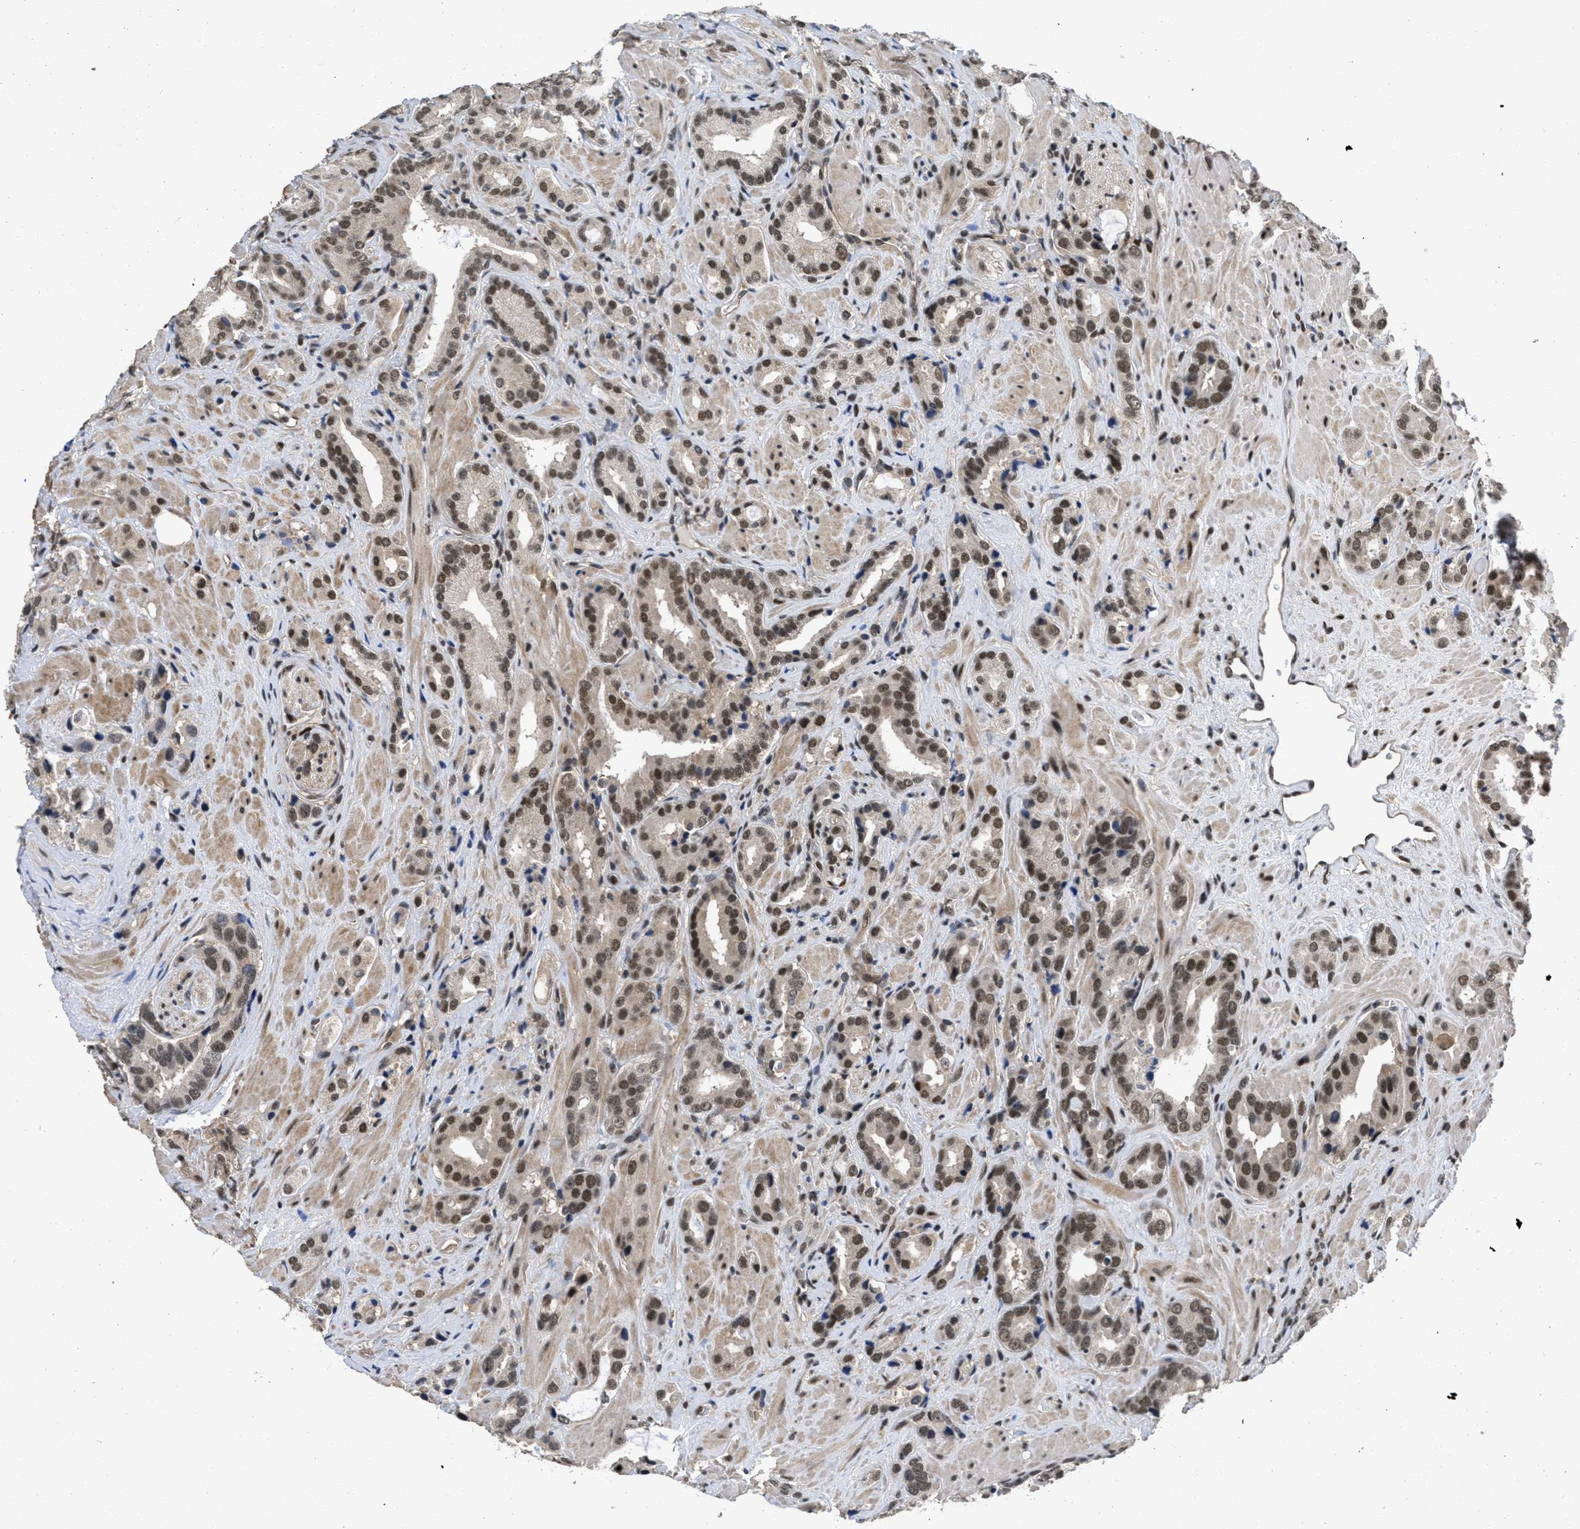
{"staining": {"intensity": "strong", "quantity": ">75%", "location": "cytoplasmic/membranous,nuclear"}, "tissue": "prostate cancer", "cell_type": "Tumor cells", "image_type": "cancer", "snomed": [{"axis": "morphology", "description": "Adenocarcinoma, High grade"}, {"axis": "topography", "description": "Prostate"}], "caption": "The micrograph exhibits a brown stain indicating the presence of a protein in the cytoplasmic/membranous and nuclear of tumor cells in high-grade adenocarcinoma (prostate).", "gene": "CUL4B", "patient": {"sex": "male", "age": 64}}